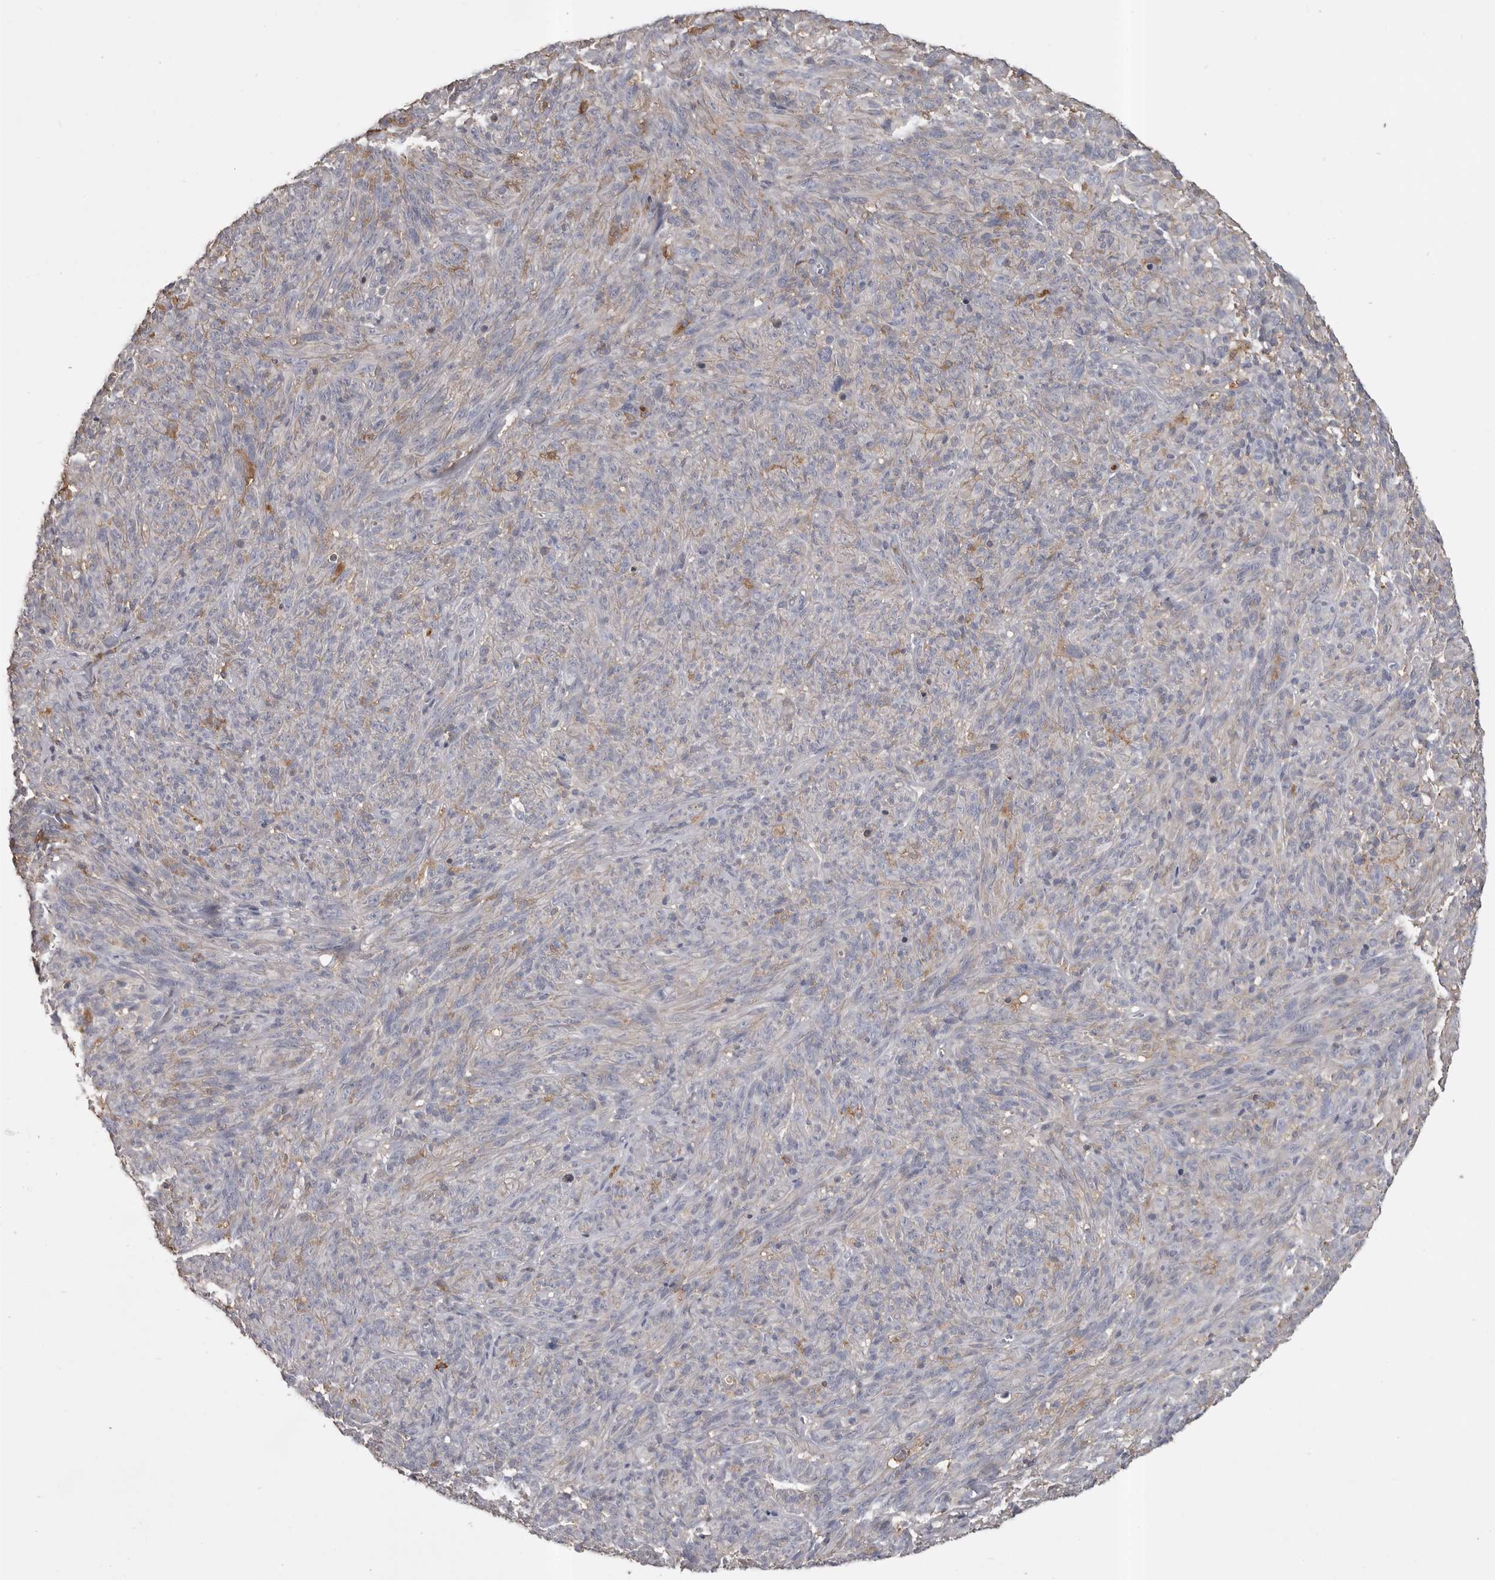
{"staining": {"intensity": "negative", "quantity": "none", "location": "none"}, "tissue": "melanoma", "cell_type": "Tumor cells", "image_type": "cancer", "snomed": [{"axis": "morphology", "description": "Malignant melanoma, NOS"}, {"axis": "topography", "description": "Skin of head"}], "caption": "High magnification brightfield microscopy of malignant melanoma stained with DAB (brown) and counterstained with hematoxylin (blue): tumor cells show no significant staining.", "gene": "CMTM6", "patient": {"sex": "male", "age": 96}}